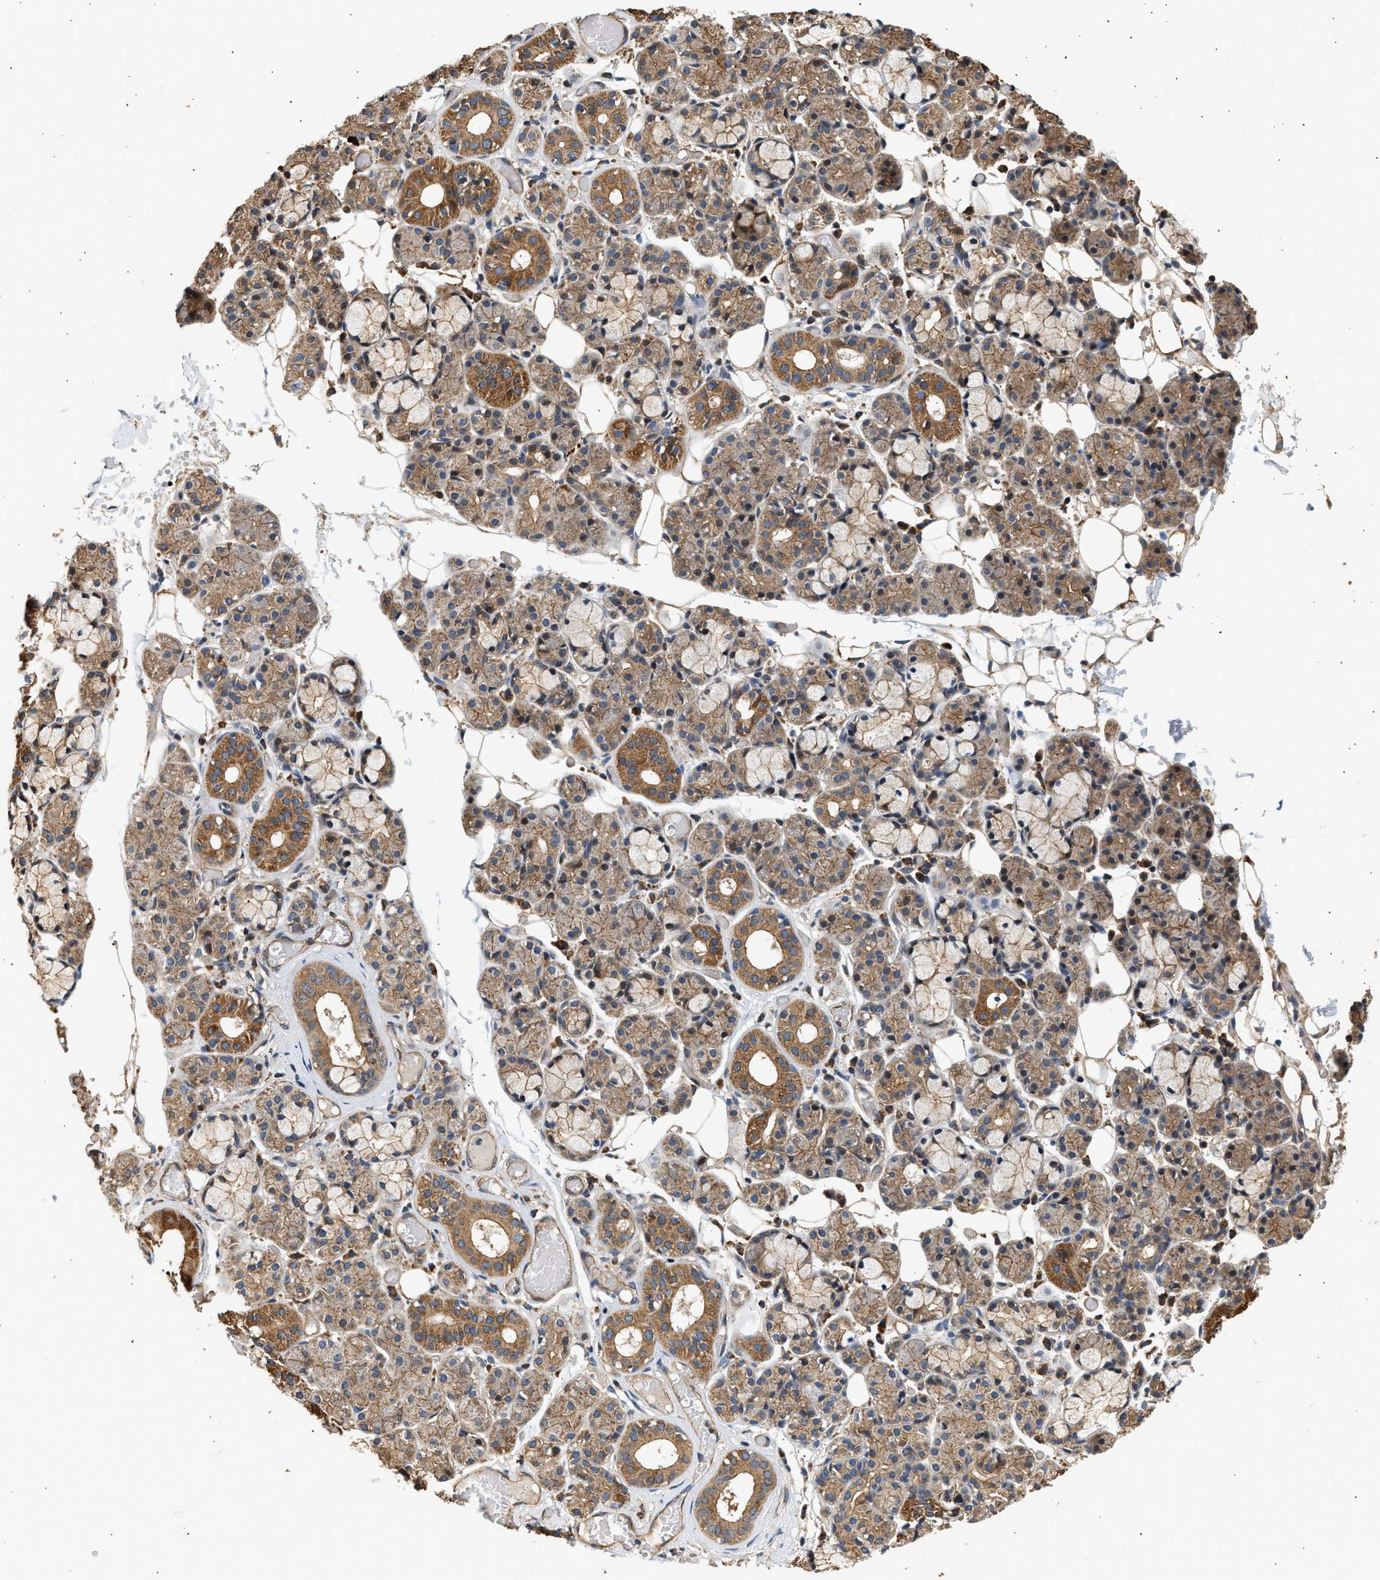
{"staining": {"intensity": "moderate", "quantity": ">75%", "location": "cytoplasmic/membranous"}, "tissue": "salivary gland", "cell_type": "Glandular cells", "image_type": "normal", "snomed": [{"axis": "morphology", "description": "Normal tissue, NOS"}, {"axis": "topography", "description": "Salivary gland"}], "caption": "Immunohistochemical staining of unremarkable human salivary gland shows medium levels of moderate cytoplasmic/membranous positivity in about >75% of glandular cells. The protein of interest is stained brown, and the nuclei are stained in blue (DAB IHC with brightfield microscopy, high magnification).", "gene": "DUSP14", "patient": {"sex": "male", "age": 63}}